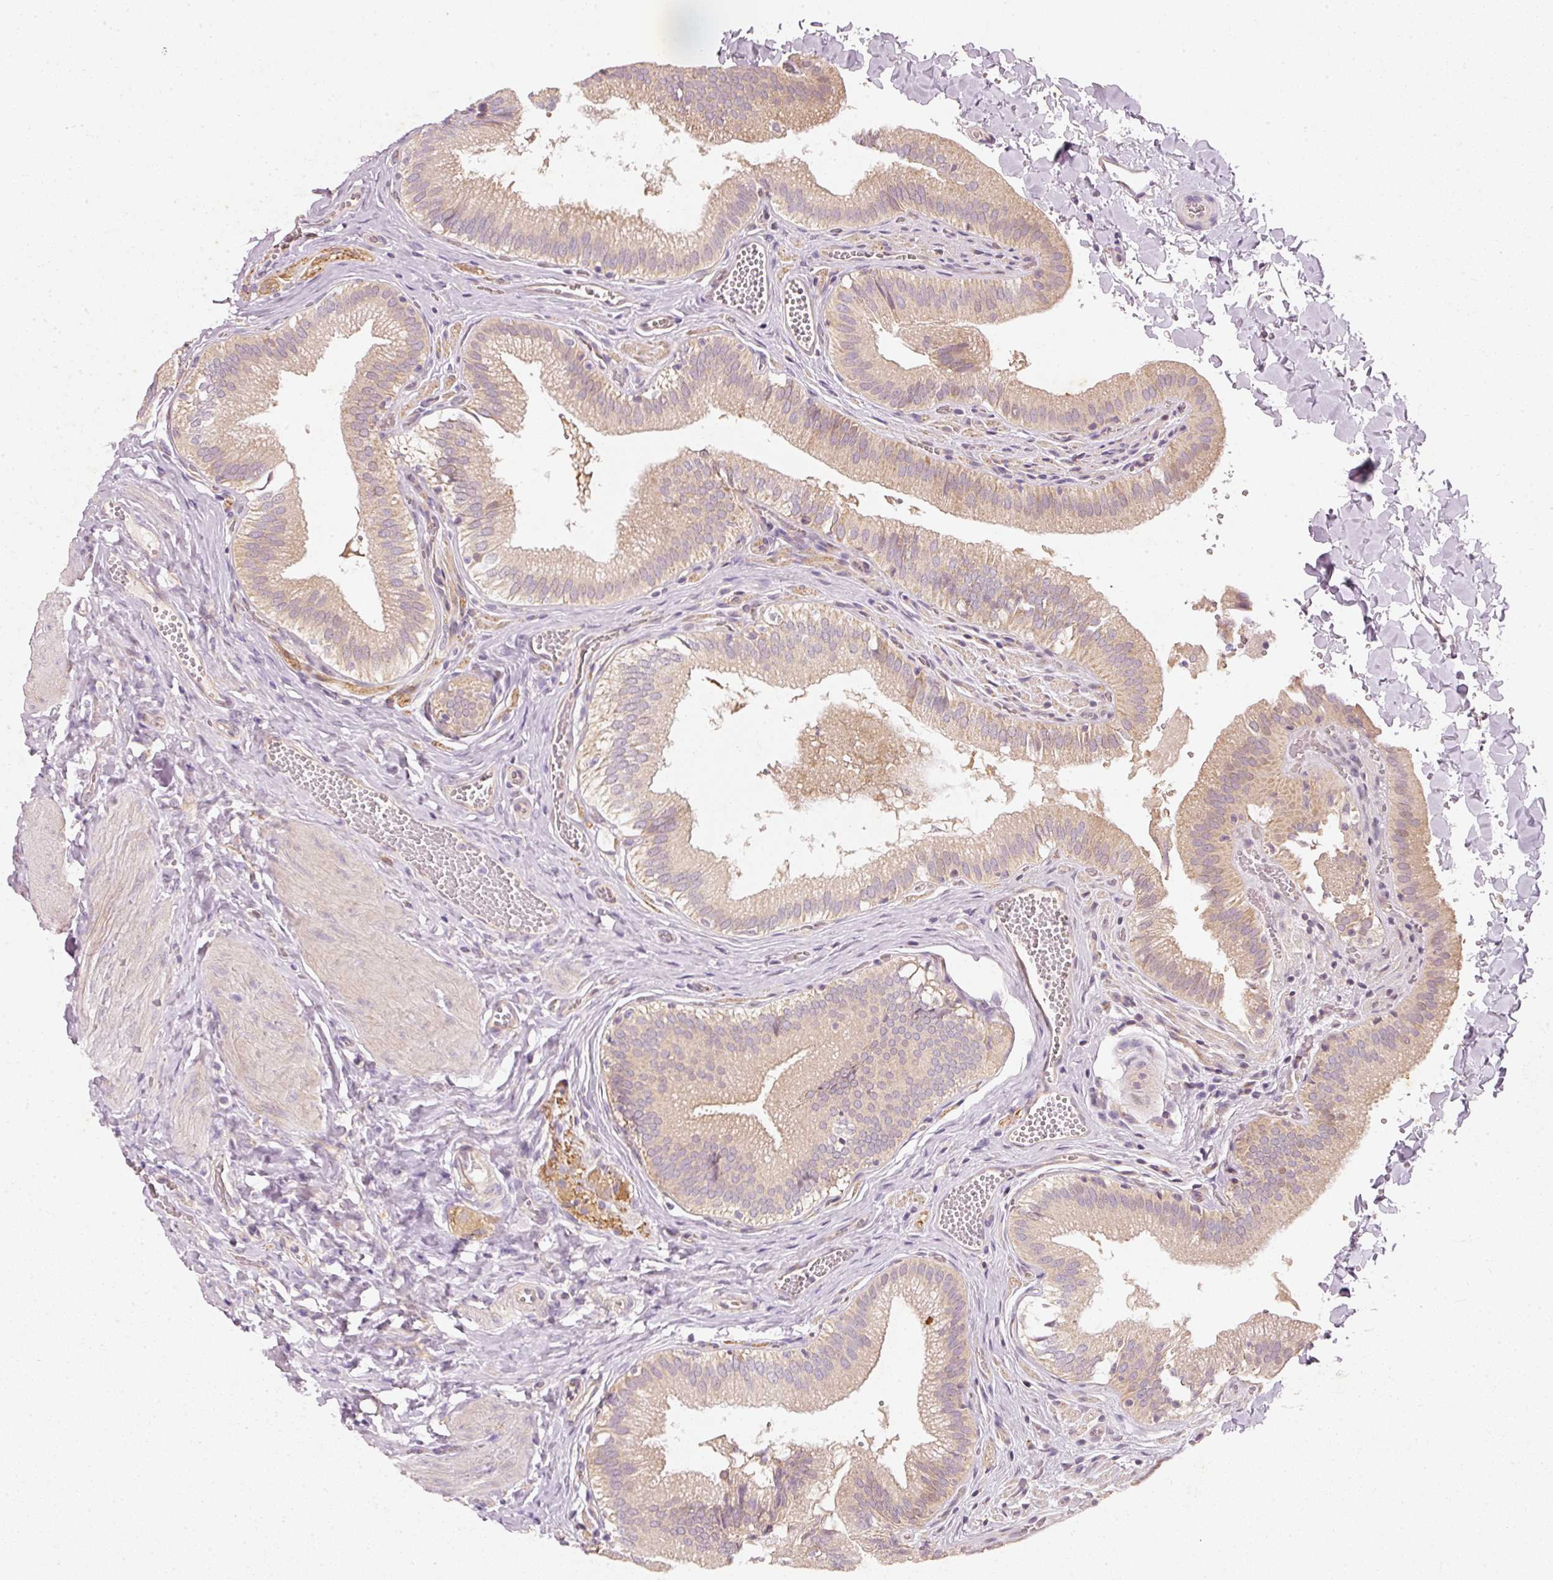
{"staining": {"intensity": "weak", "quantity": ">75%", "location": "cytoplasmic/membranous"}, "tissue": "gallbladder", "cell_type": "Glandular cells", "image_type": "normal", "snomed": [{"axis": "morphology", "description": "Normal tissue, NOS"}, {"axis": "topography", "description": "Gallbladder"}, {"axis": "topography", "description": "Peripheral nerve tissue"}], "caption": "Immunohistochemical staining of unremarkable human gallbladder displays >75% levels of weak cytoplasmic/membranous protein staining in about >75% of glandular cells. The staining was performed using DAB, with brown indicating positive protein expression. Nuclei are stained blue with hematoxylin.", "gene": "RGL2", "patient": {"sex": "male", "age": 17}}